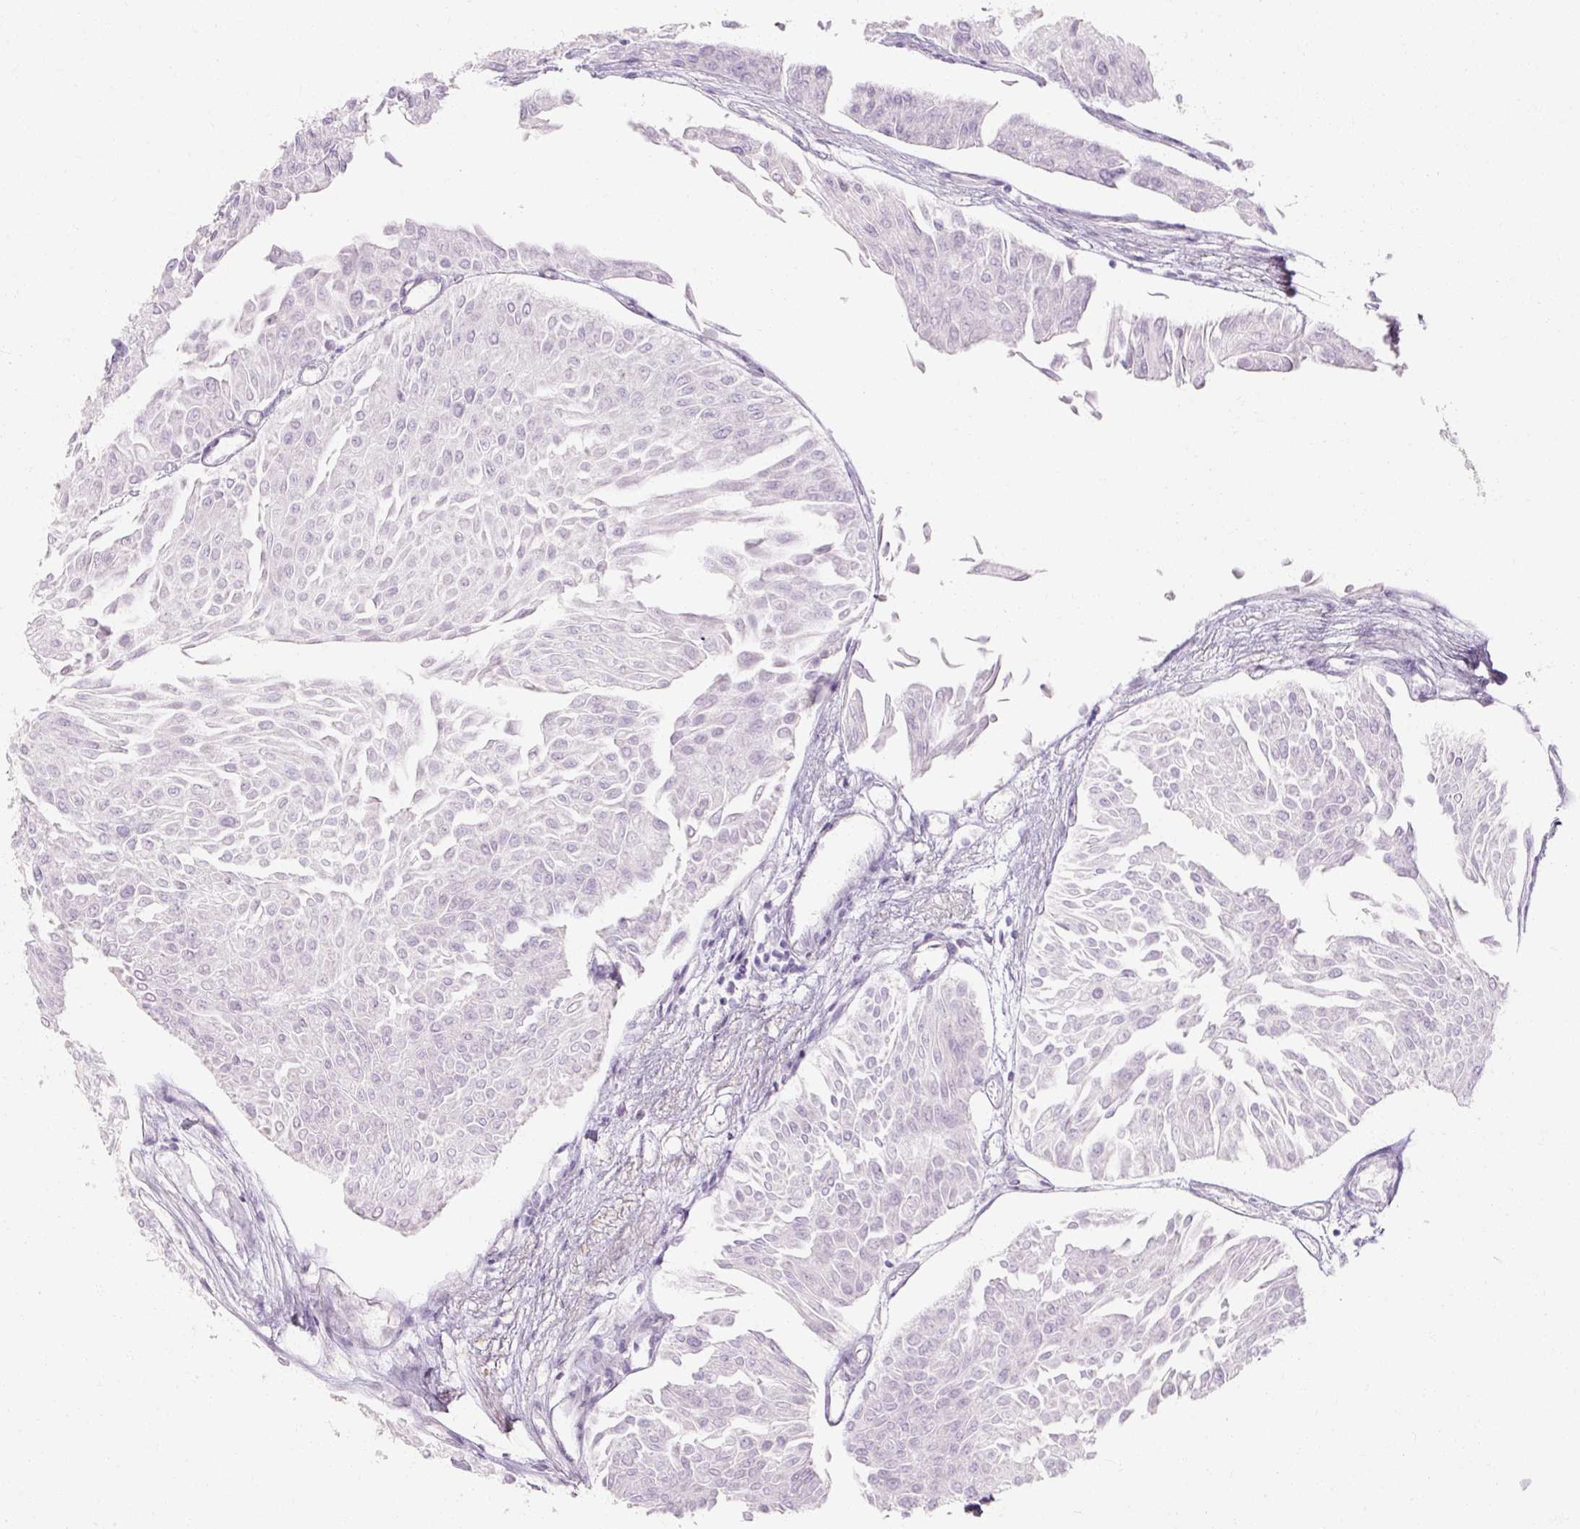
{"staining": {"intensity": "negative", "quantity": "none", "location": "none"}, "tissue": "urothelial cancer", "cell_type": "Tumor cells", "image_type": "cancer", "snomed": [{"axis": "morphology", "description": "Urothelial carcinoma, Low grade"}, {"axis": "topography", "description": "Urinary bladder"}], "caption": "Human urothelial cancer stained for a protein using immunohistochemistry displays no positivity in tumor cells.", "gene": "NFE2L3", "patient": {"sex": "male", "age": 67}}